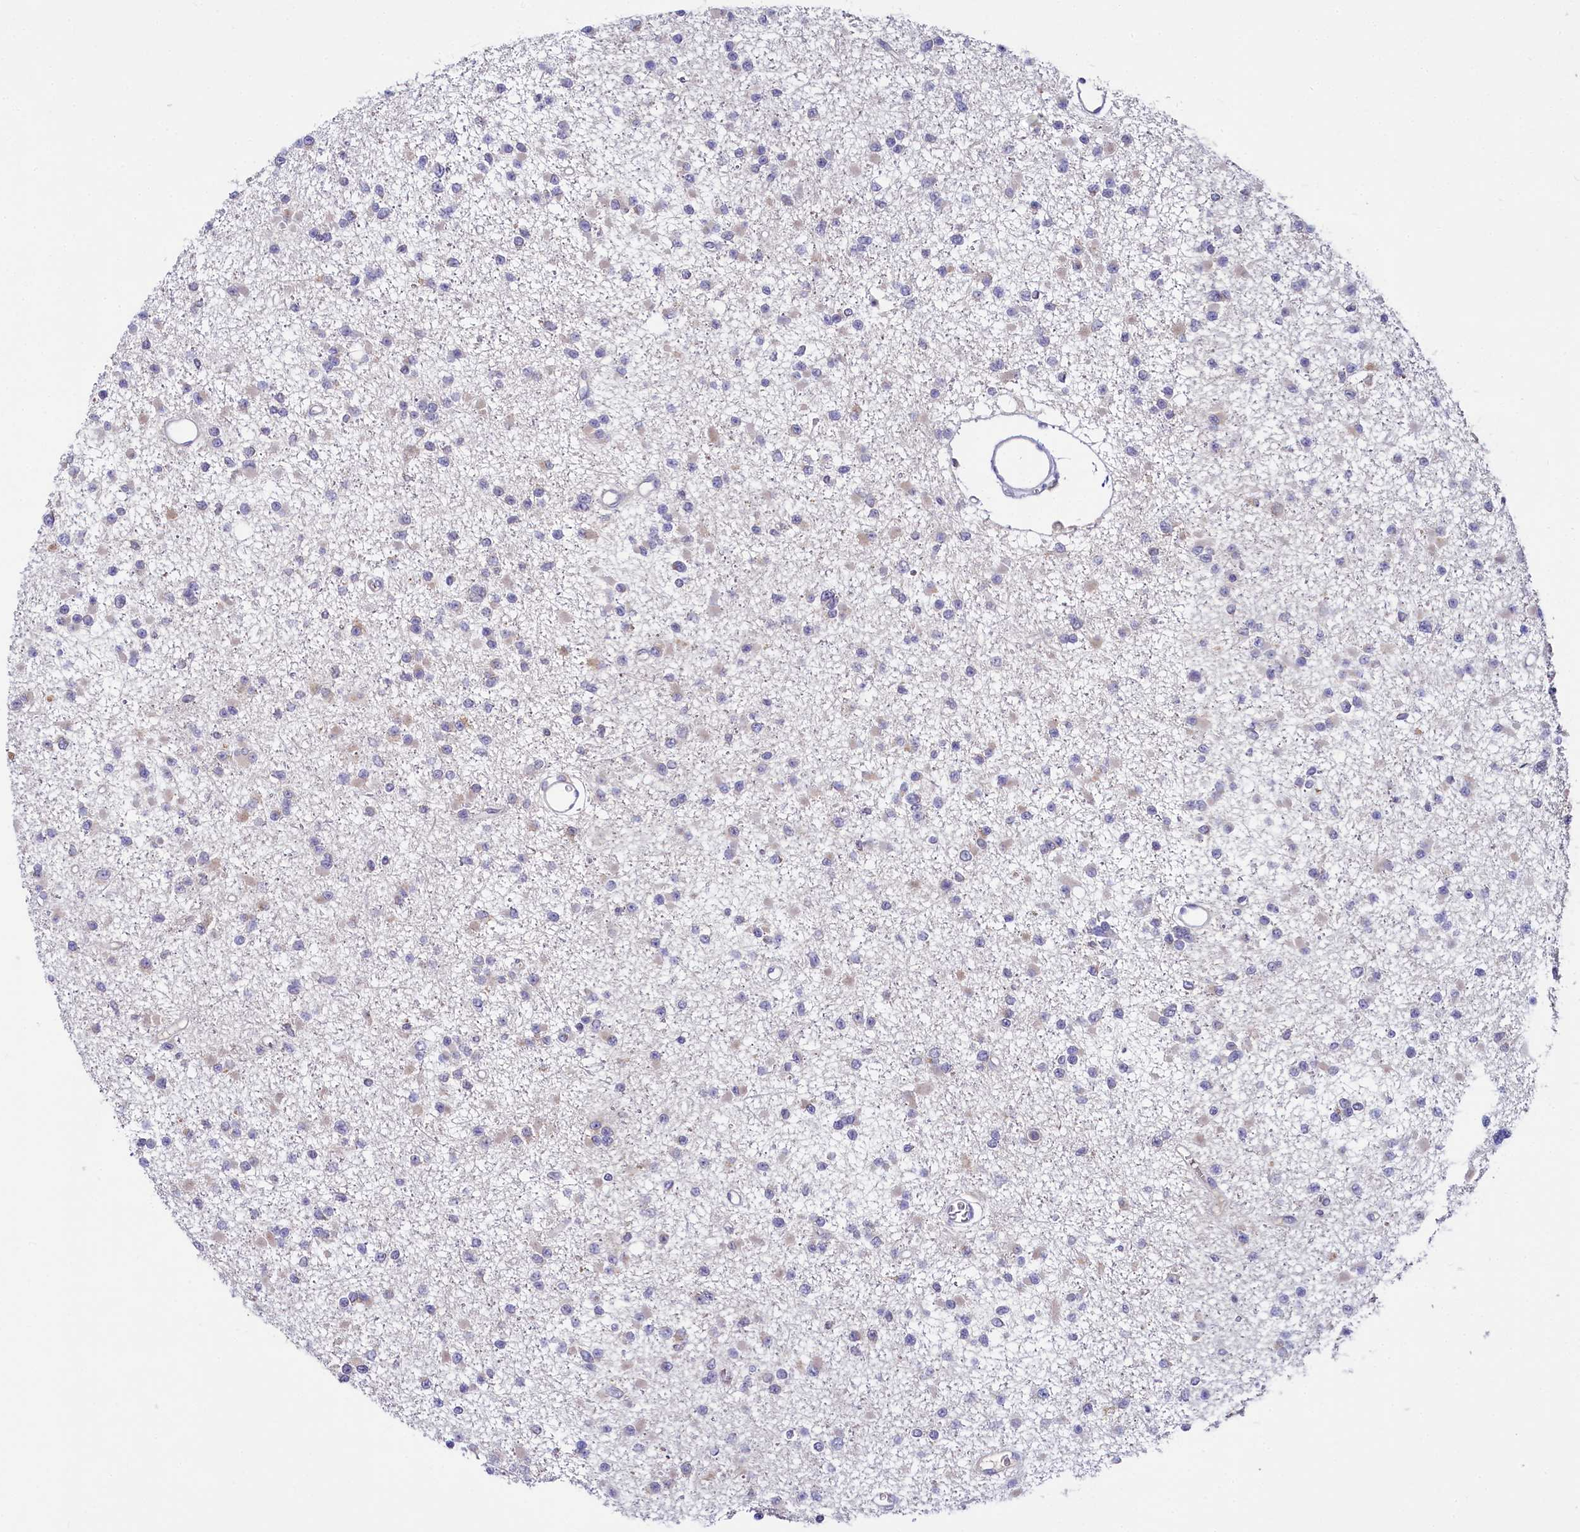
{"staining": {"intensity": "negative", "quantity": "none", "location": "none"}, "tissue": "glioma", "cell_type": "Tumor cells", "image_type": "cancer", "snomed": [{"axis": "morphology", "description": "Glioma, malignant, Low grade"}, {"axis": "topography", "description": "Brain"}], "caption": "Tumor cells show no significant protein positivity in glioma.", "gene": "SPINK9", "patient": {"sex": "female", "age": 22}}